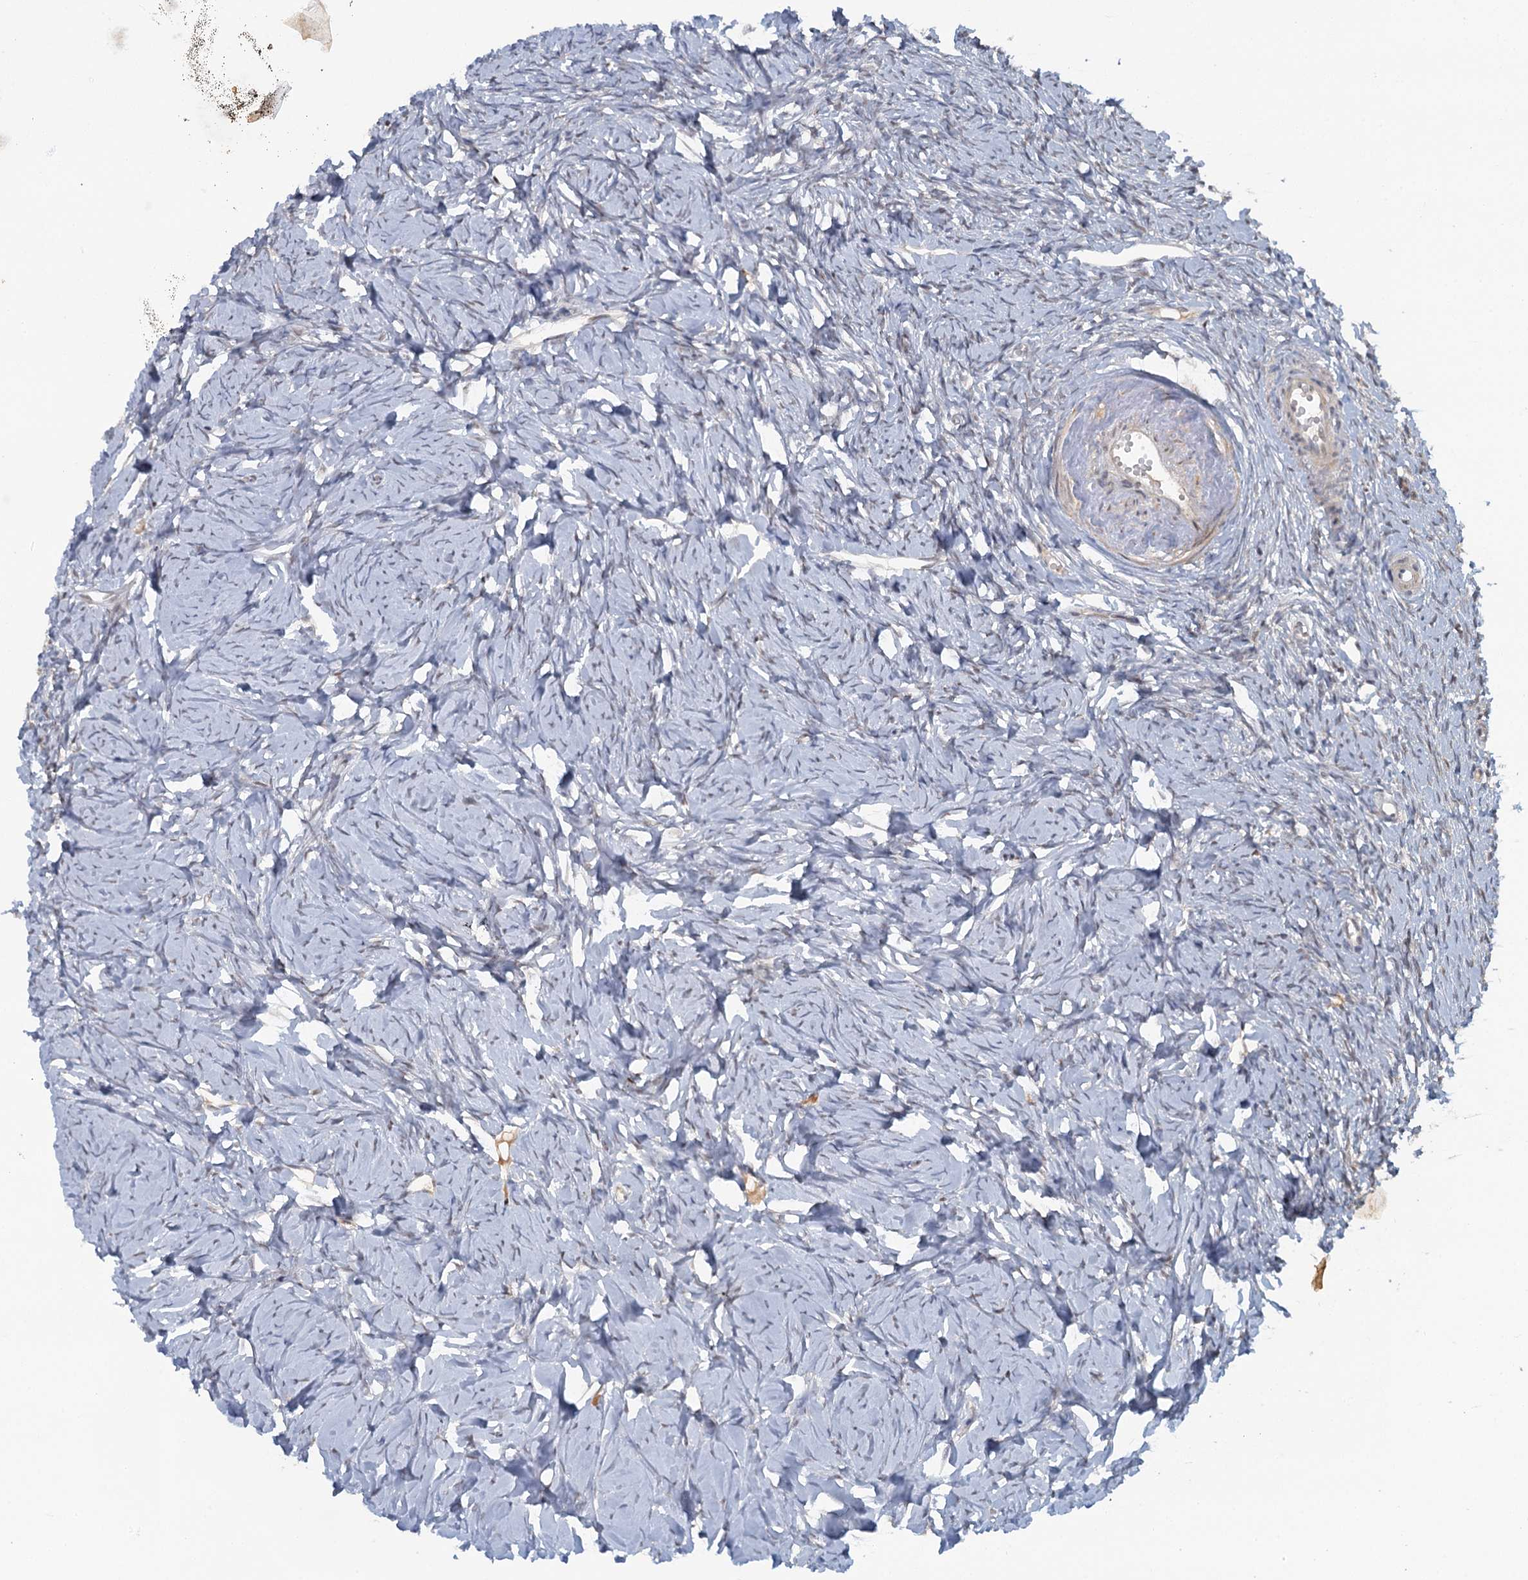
{"staining": {"intensity": "moderate", "quantity": "<25%", "location": "nuclear"}, "tissue": "ovary", "cell_type": "Ovarian stroma cells", "image_type": "normal", "snomed": [{"axis": "morphology", "description": "Normal tissue, NOS"}, {"axis": "topography", "description": "Ovary"}], "caption": "Immunohistochemistry (IHC) histopathology image of benign human ovary stained for a protein (brown), which demonstrates low levels of moderate nuclear expression in about <25% of ovarian stroma cells.", "gene": "GPATCH11", "patient": {"sex": "female", "age": 51}}